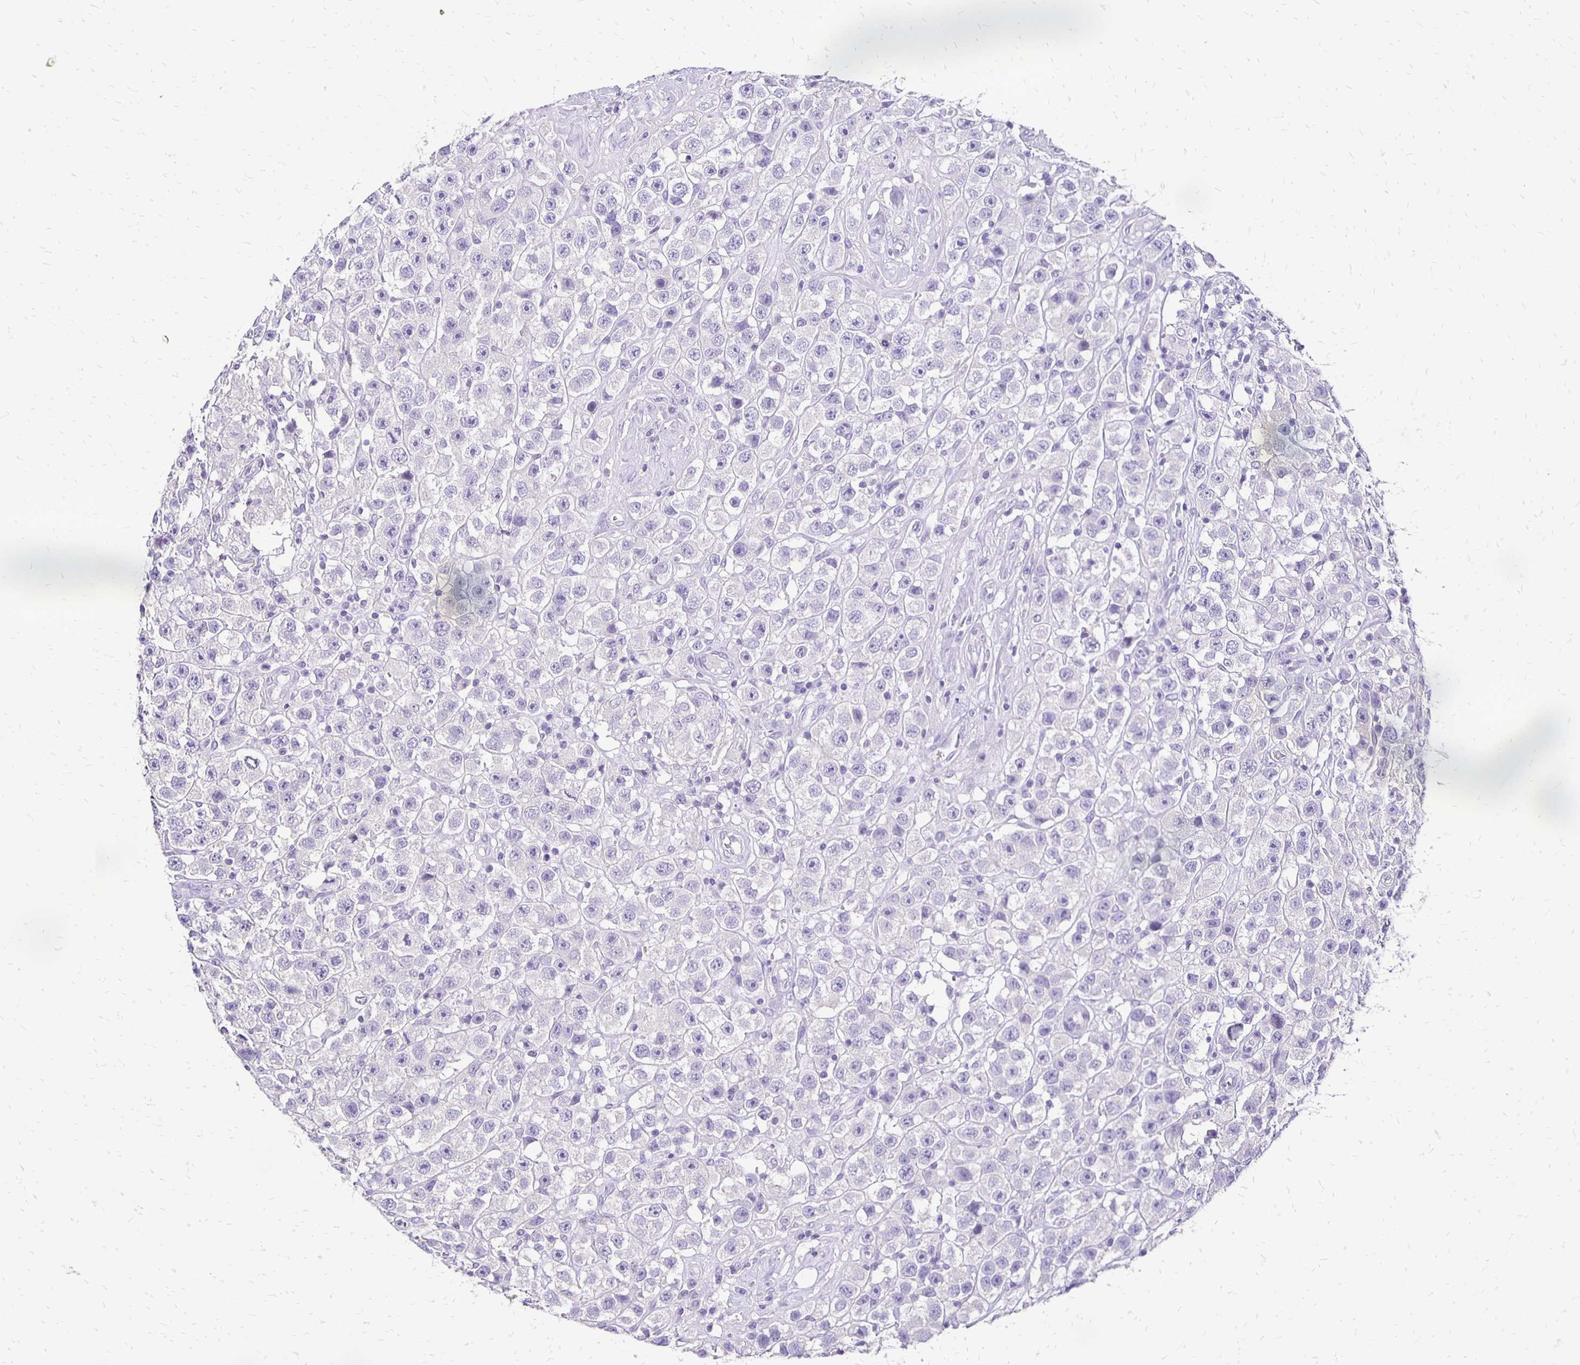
{"staining": {"intensity": "negative", "quantity": "none", "location": "none"}, "tissue": "testis cancer", "cell_type": "Tumor cells", "image_type": "cancer", "snomed": [{"axis": "morphology", "description": "Seminoma, NOS"}, {"axis": "topography", "description": "Testis"}], "caption": "The histopathology image demonstrates no significant staining in tumor cells of testis cancer.", "gene": "ANKRD45", "patient": {"sex": "male", "age": 45}}